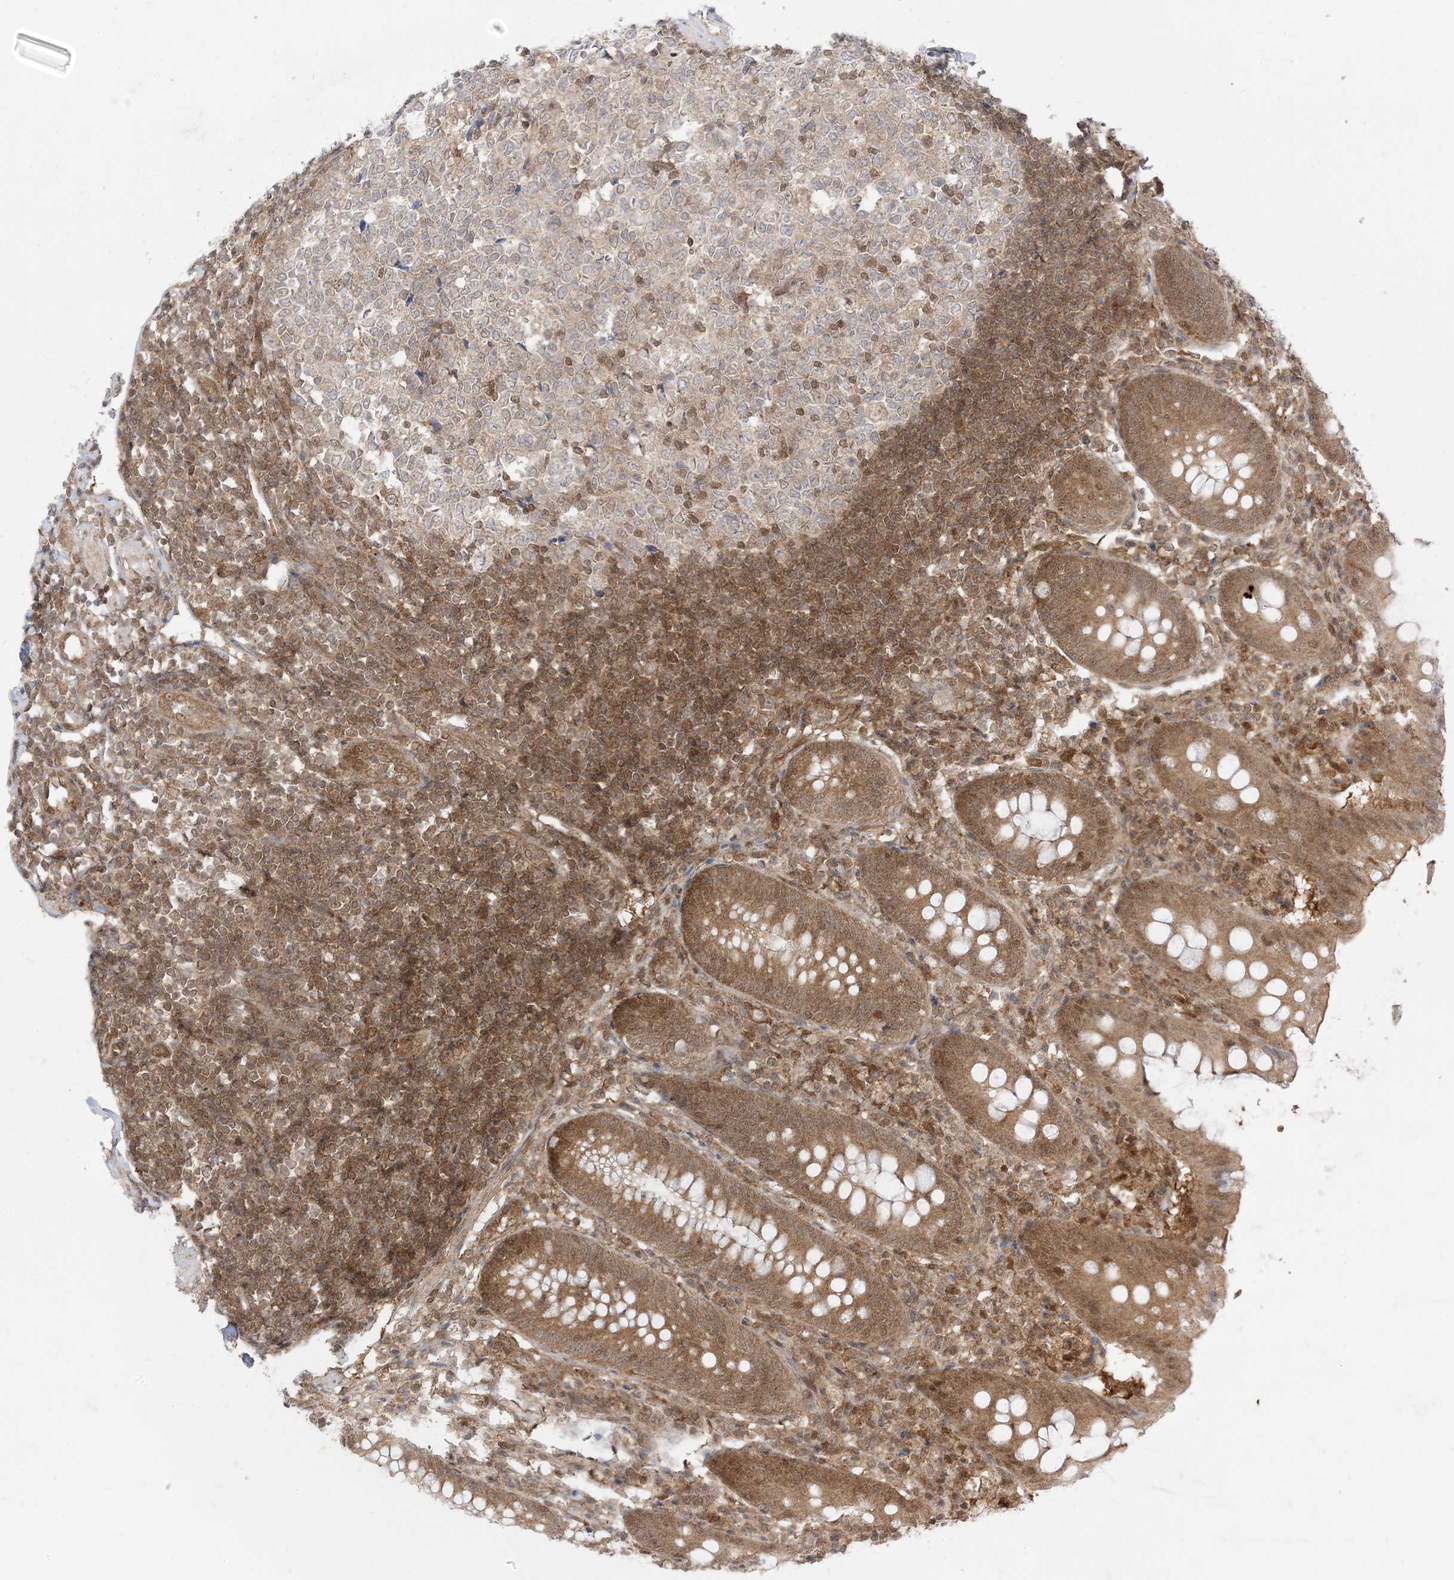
{"staining": {"intensity": "moderate", "quantity": ">75%", "location": "cytoplasmic/membranous,nuclear"}, "tissue": "appendix", "cell_type": "Glandular cells", "image_type": "normal", "snomed": [{"axis": "morphology", "description": "Normal tissue, NOS"}, {"axis": "topography", "description": "Appendix"}], "caption": "This is a histology image of IHC staining of benign appendix, which shows moderate positivity in the cytoplasmic/membranous,nuclear of glandular cells.", "gene": "PTPA", "patient": {"sex": "female", "age": 54}}